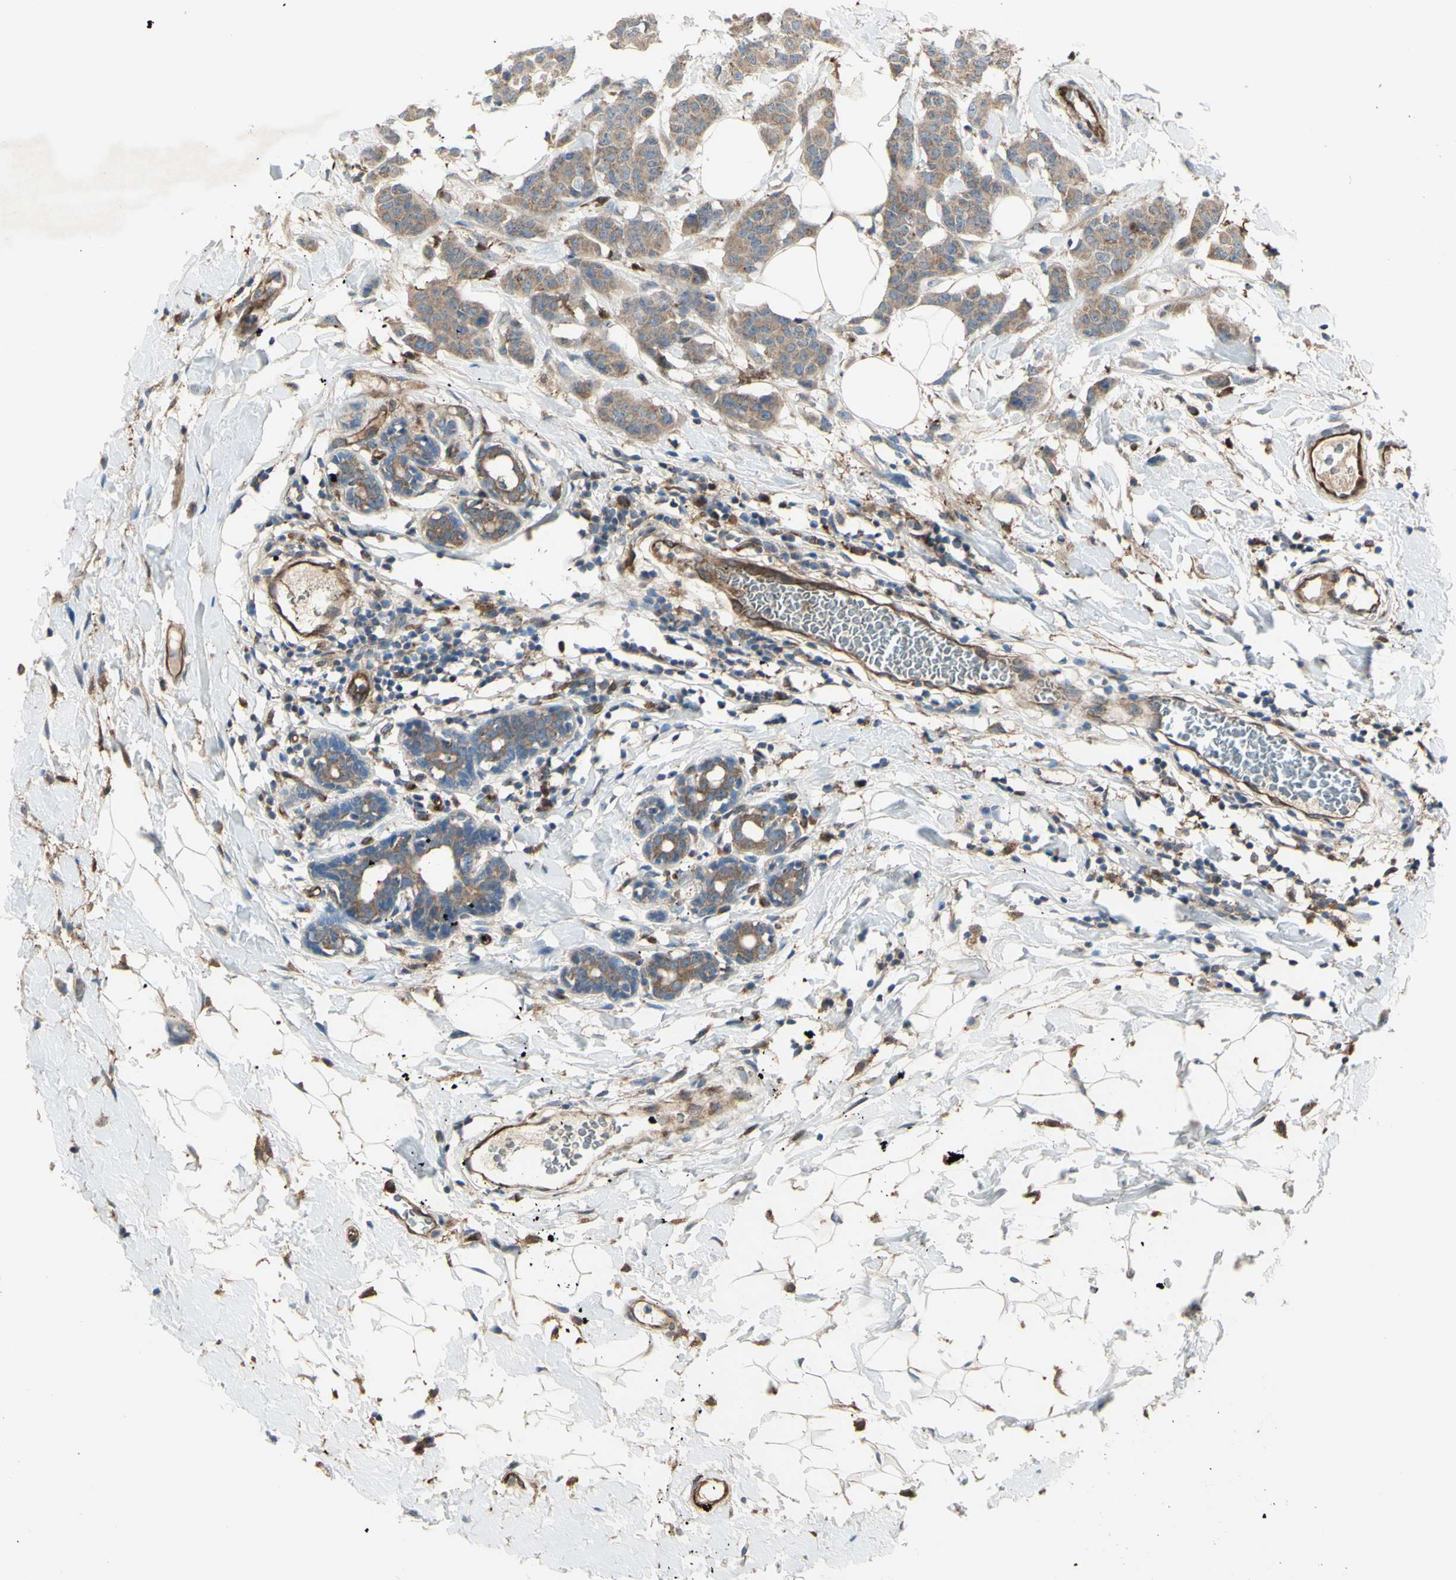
{"staining": {"intensity": "weak", "quantity": ">75%", "location": "cytoplasmic/membranous"}, "tissue": "breast cancer", "cell_type": "Tumor cells", "image_type": "cancer", "snomed": [{"axis": "morphology", "description": "Normal tissue, NOS"}, {"axis": "morphology", "description": "Duct carcinoma"}, {"axis": "topography", "description": "Breast"}], "caption": "Immunohistochemistry (IHC) of human breast cancer exhibits low levels of weak cytoplasmic/membranous expression in approximately >75% of tumor cells. (Brightfield microscopy of DAB IHC at high magnification).", "gene": "IGSF9B", "patient": {"sex": "female", "age": 40}}